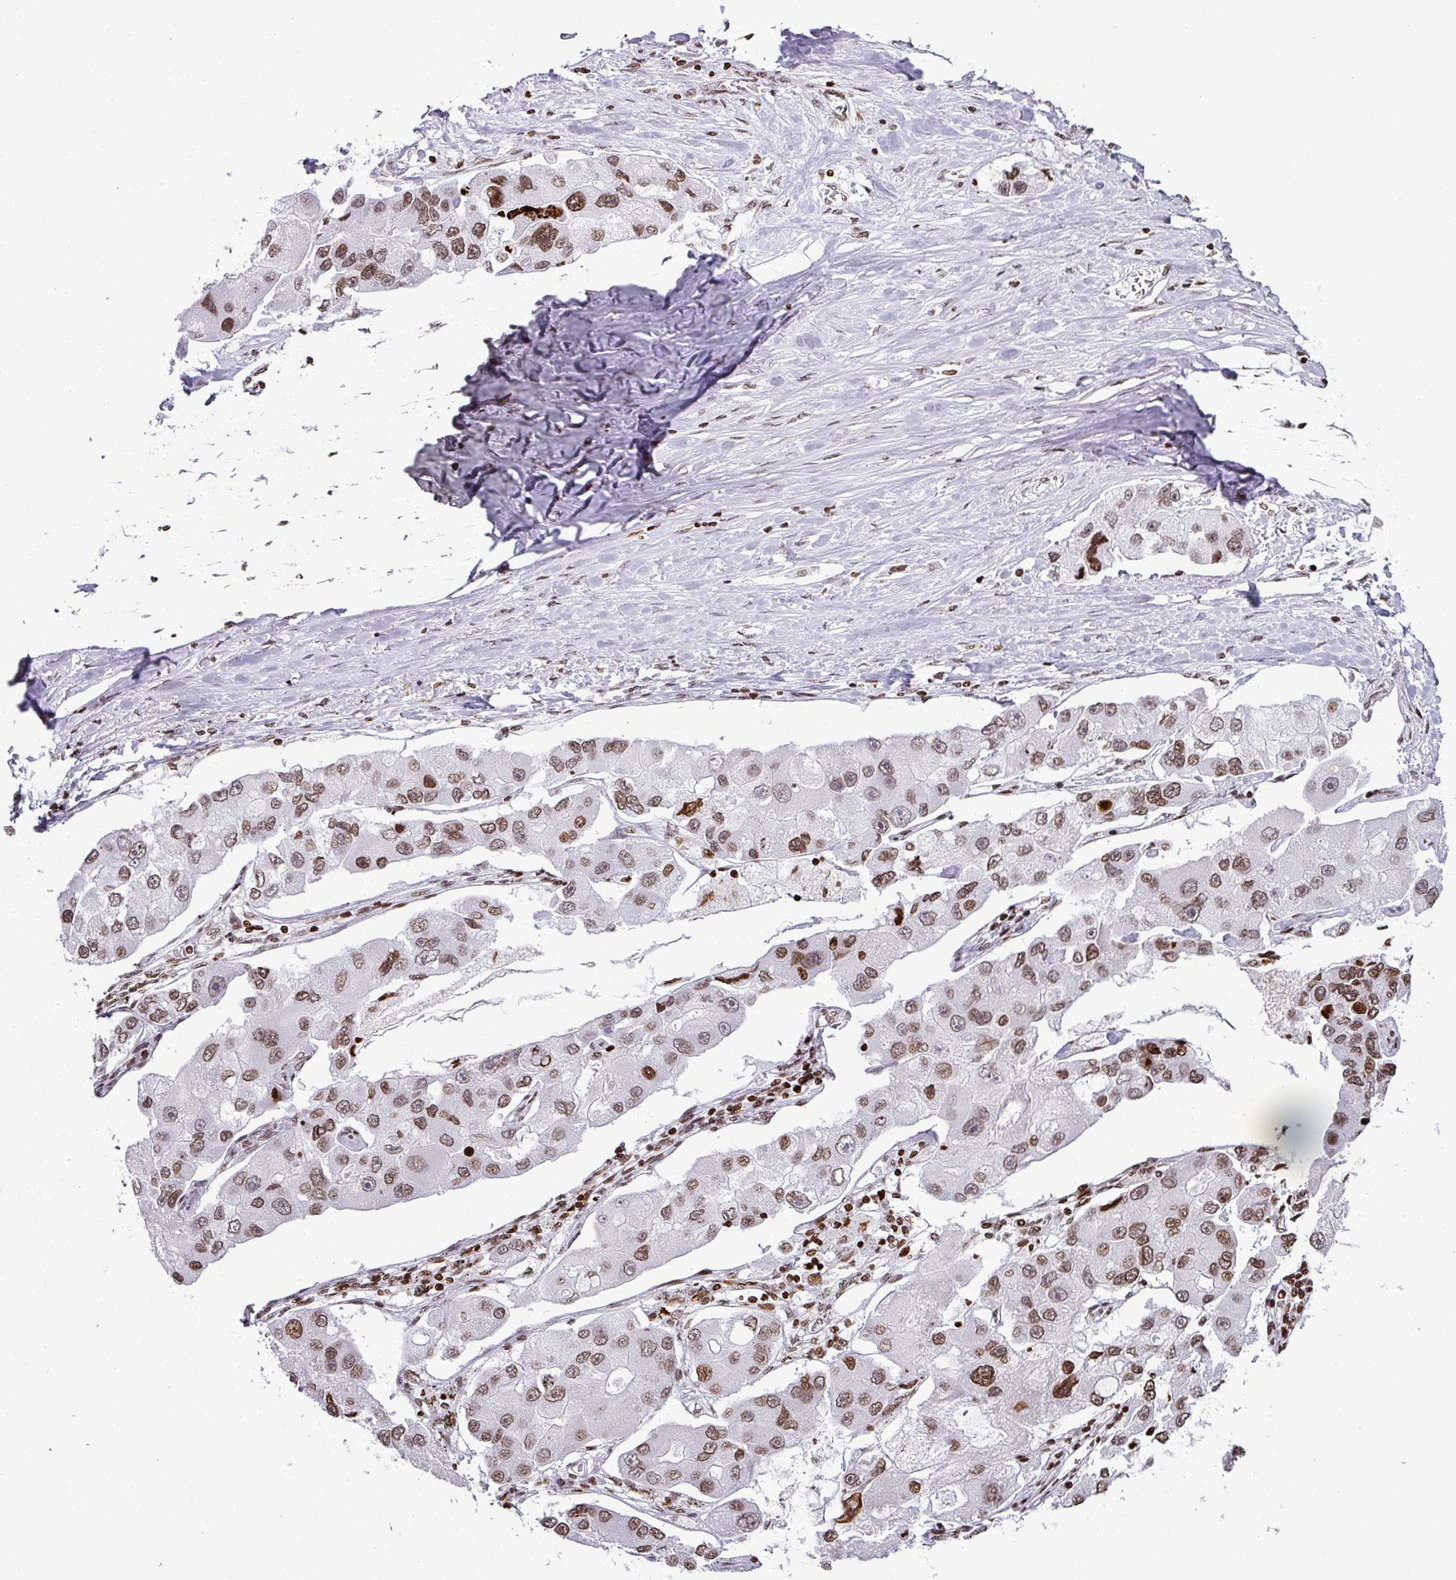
{"staining": {"intensity": "moderate", "quantity": ">75%", "location": "nuclear"}, "tissue": "lung cancer", "cell_type": "Tumor cells", "image_type": "cancer", "snomed": [{"axis": "morphology", "description": "Adenocarcinoma, NOS"}, {"axis": "topography", "description": "Lung"}], "caption": "Lung cancer stained with a brown dye reveals moderate nuclear positive positivity in about >75% of tumor cells.", "gene": "RASL11A", "patient": {"sex": "female", "age": 54}}